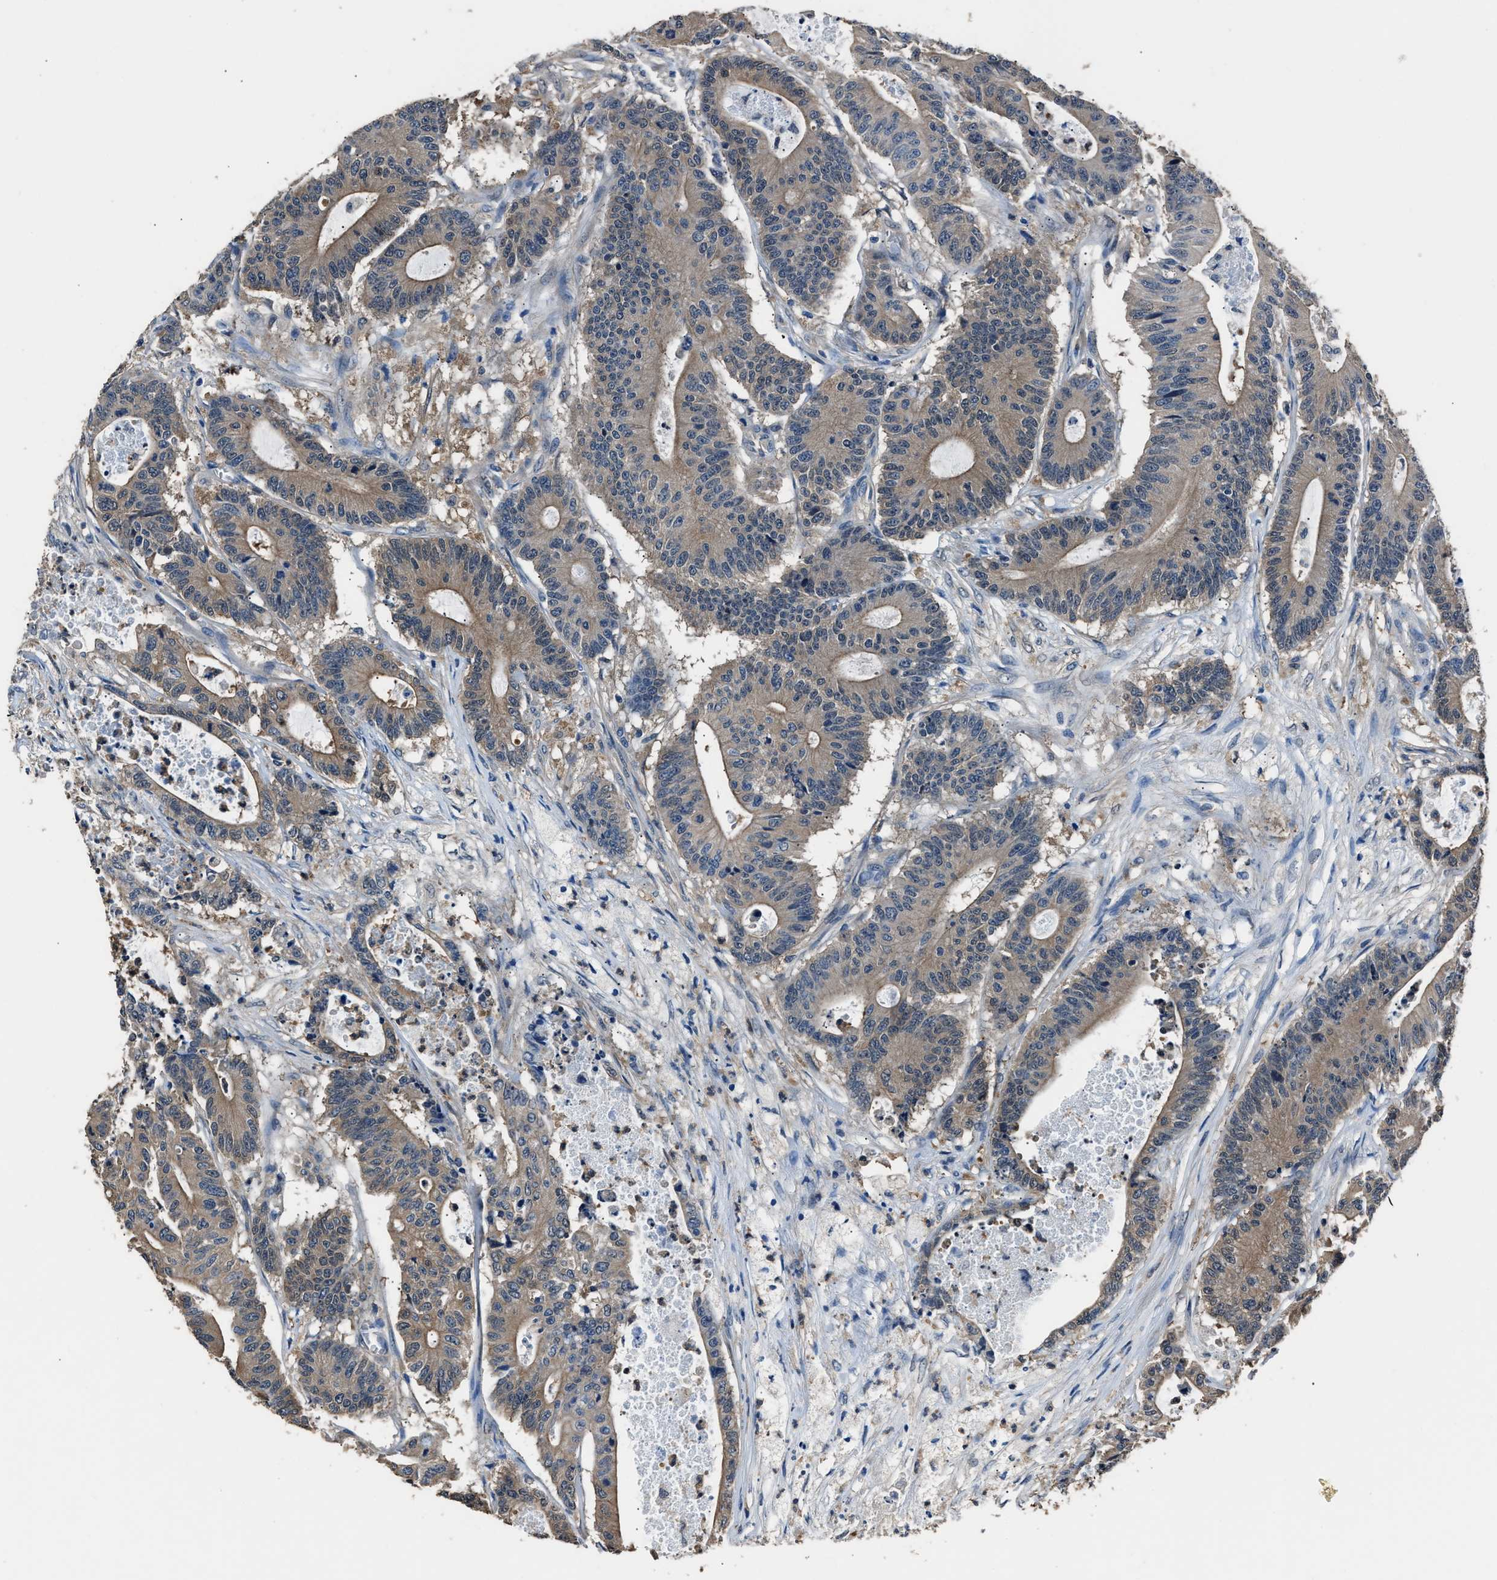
{"staining": {"intensity": "moderate", "quantity": ">75%", "location": "cytoplasmic/membranous"}, "tissue": "colorectal cancer", "cell_type": "Tumor cells", "image_type": "cancer", "snomed": [{"axis": "morphology", "description": "Adenocarcinoma, NOS"}, {"axis": "topography", "description": "Colon"}], "caption": "Colorectal cancer (adenocarcinoma) tissue exhibits moderate cytoplasmic/membranous expression in approximately >75% of tumor cells", "gene": "GSTP1", "patient": {"sex": "female", "age": 84}}